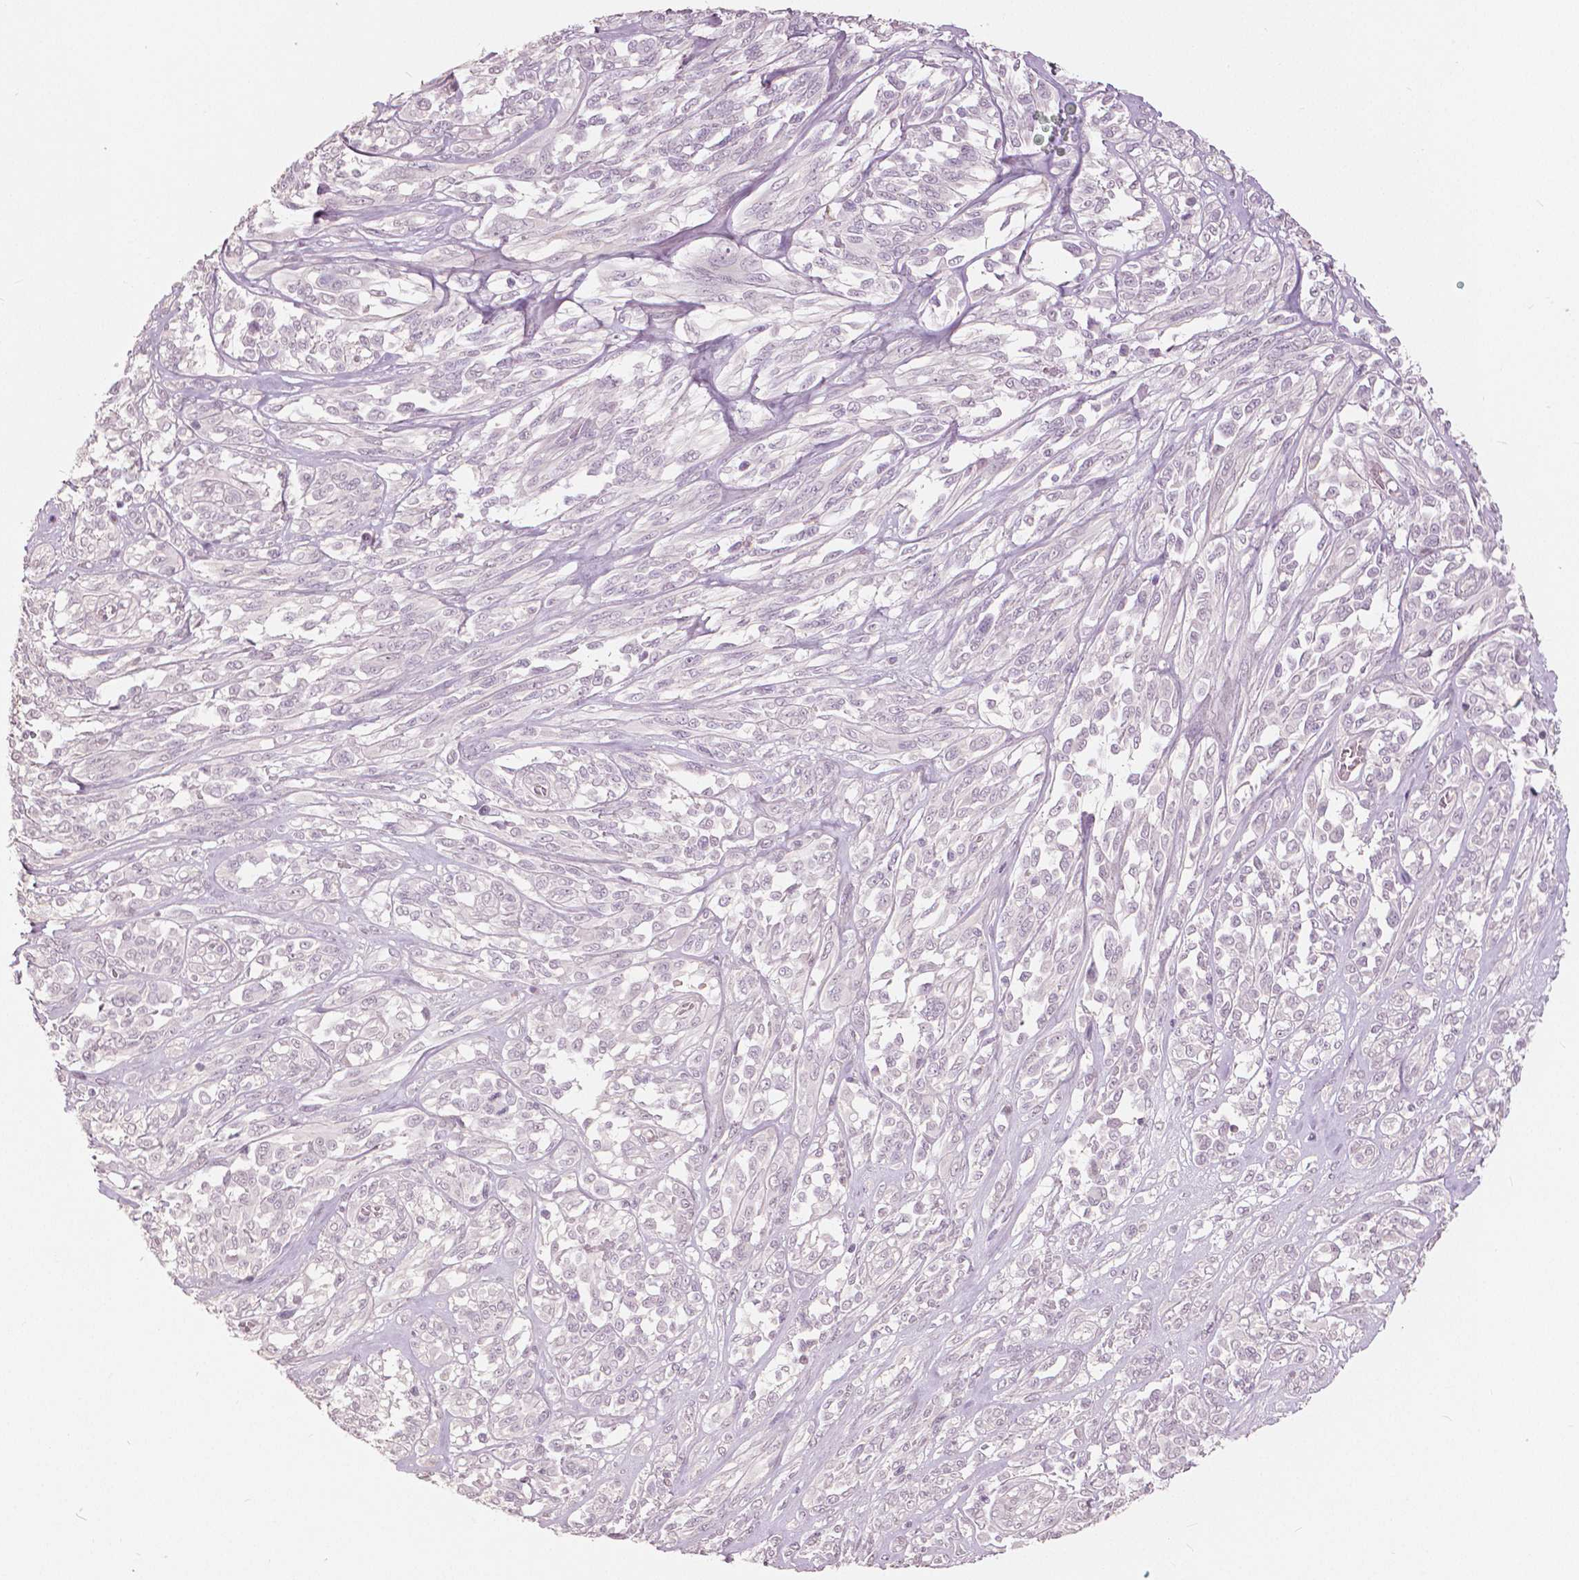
{"staining": {"intensity": "negative", "quantity": "none", "location": "none"}, "tissue": "melanoma", "cell_type": "Tumor cells", "image_type": "cancer", "snomed": [{"axis": "morphology", "description": "Malignant melanoma, NOS"}, {"axis": "topography", "description": "Skin"}], "caption": "Malignant melanoma stained for a protein using immunohistochemistry reveals no expression tumor cells.", "gene": "NANOG", "patient": {"sex": "female", "age": 91}}